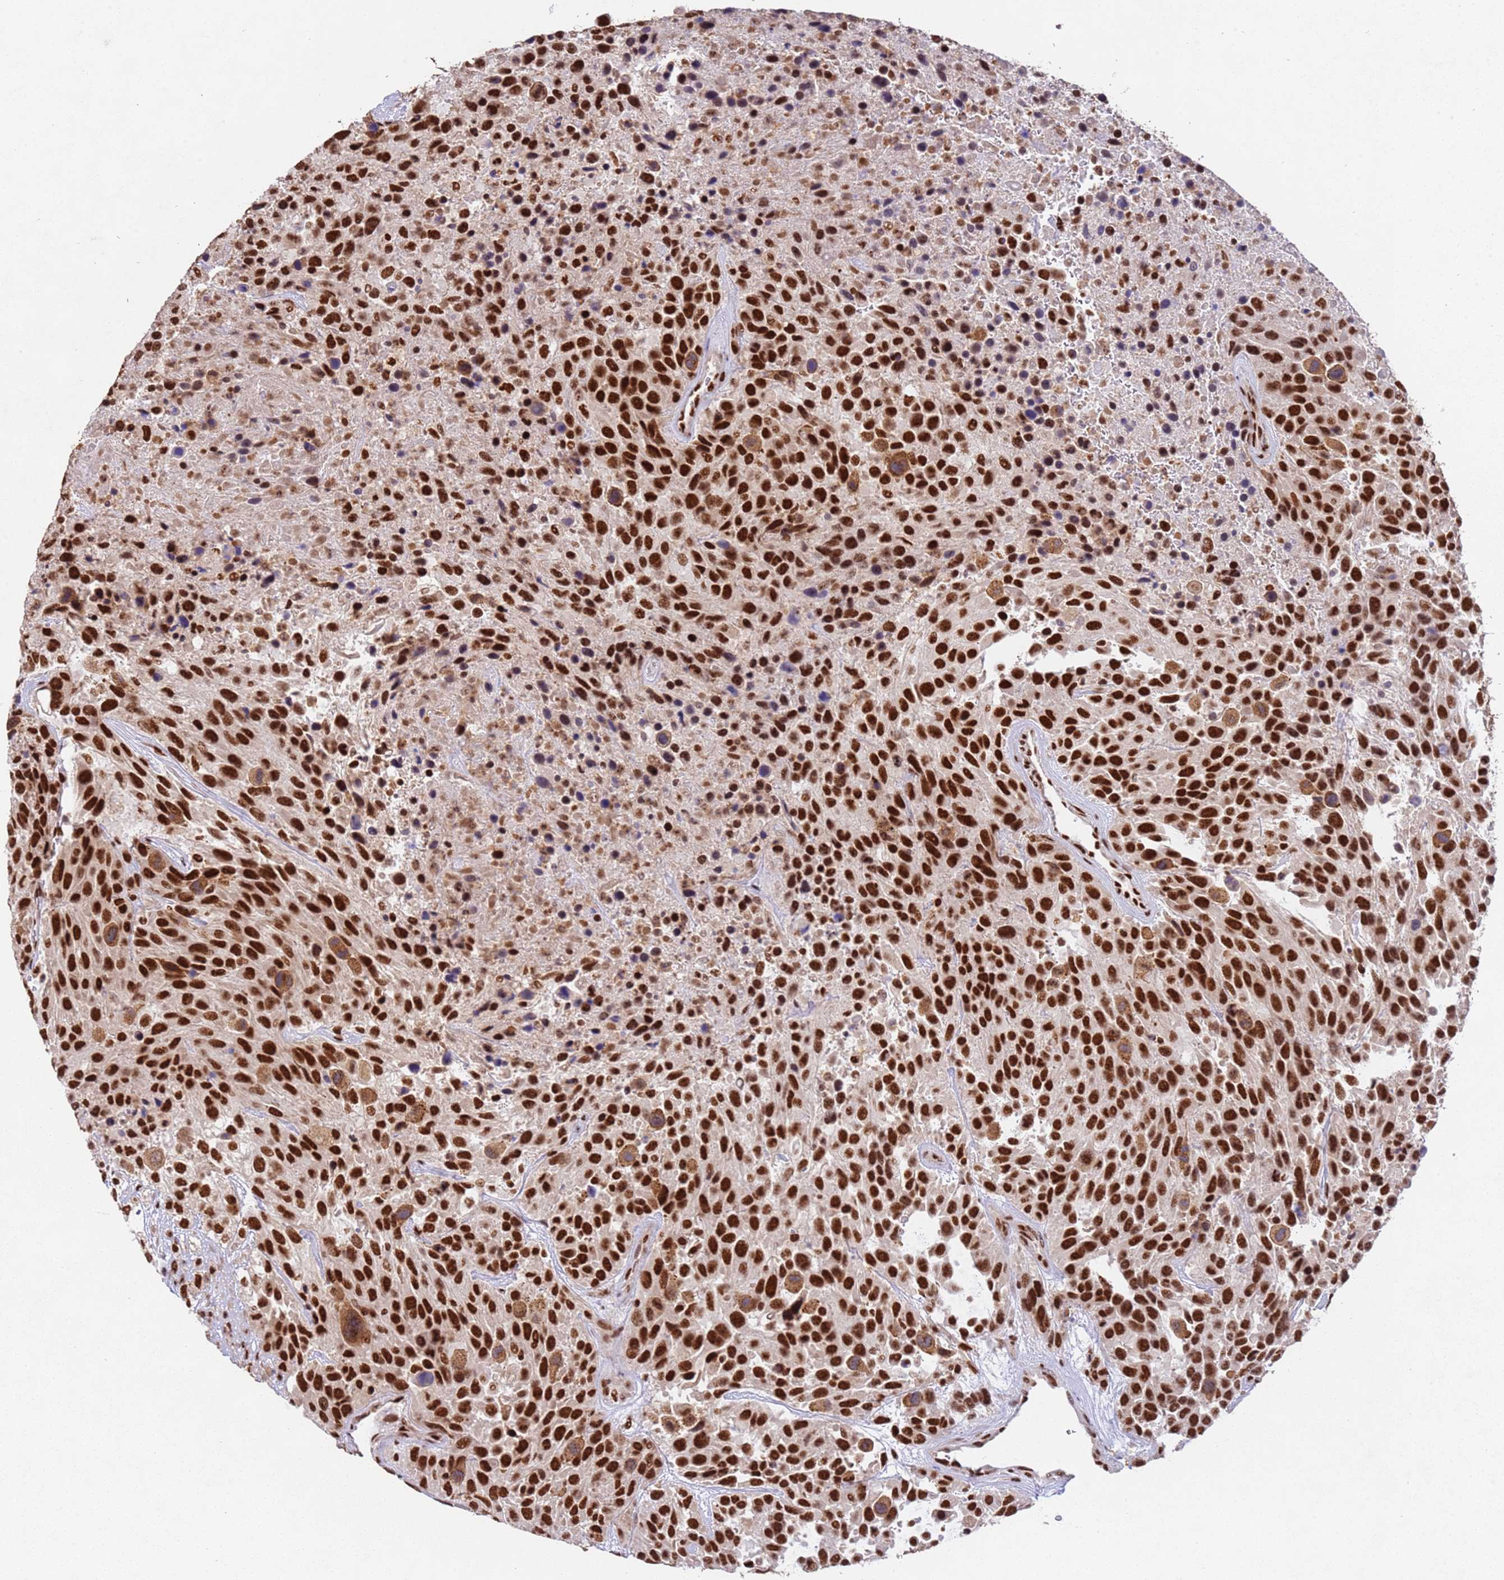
{"staining": {"intensity": "strong", "quantity": ">75%", "location": "nuclear"}, "tissue": "urothelial cancer", "cell_type": "Tumor cells", "image_type": "cancer", "snomed": [{"axis": "morphology", "description": "Urothelial carcinoma, High grade"}, {"axis": "topography", "description": "Urinary bladder"}], "caption": "Tumor cells demonstrate high levels of strong nuclear positivity in about >75% of cells in human urothelial cancer. The staining was performed using DAB to visualize the protein expression in brown, while the nuclei were stained in blue with hematoxylin (Magnification: 20x).", "gene": "ESF1", "patient": {"sex": "female", "age": 70}}